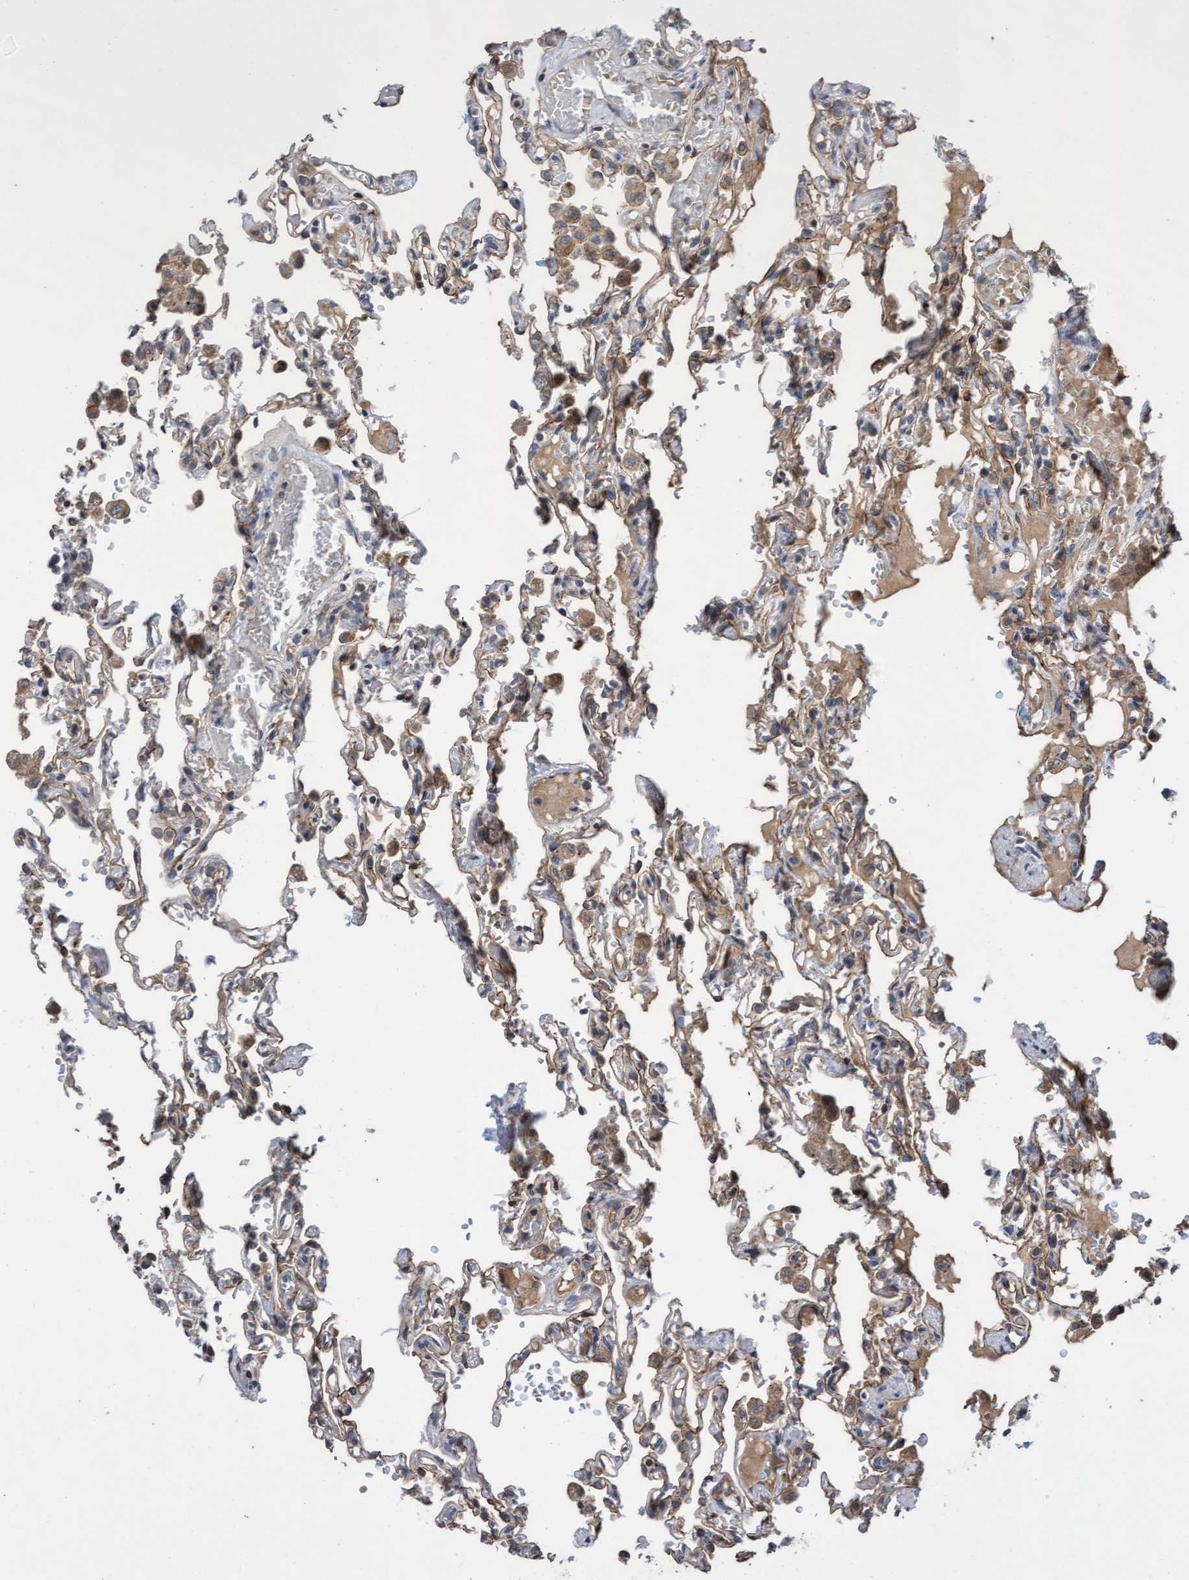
{"staining": {"intensity": "weak", "quantity": "25%-75%", "location": "cytoplasmic/membranous"}, "tissue": "lung", "cell_type": "Alveolar cells", "image_type": "normal", "snomed": [{"axis": "morphology", "description": "Normal tissue, NOS"}, {"axis": "topography", "description": "Lung"}], "caption": "A photomicrograph showing weak cytoplasmic/membranous staining in approximately 25%-75% of alveolar cells in normal lung, as visualized by brown immunohistochemical staining.", "gene": "COBL", "patient": {"sex": "male", "age": 21}}